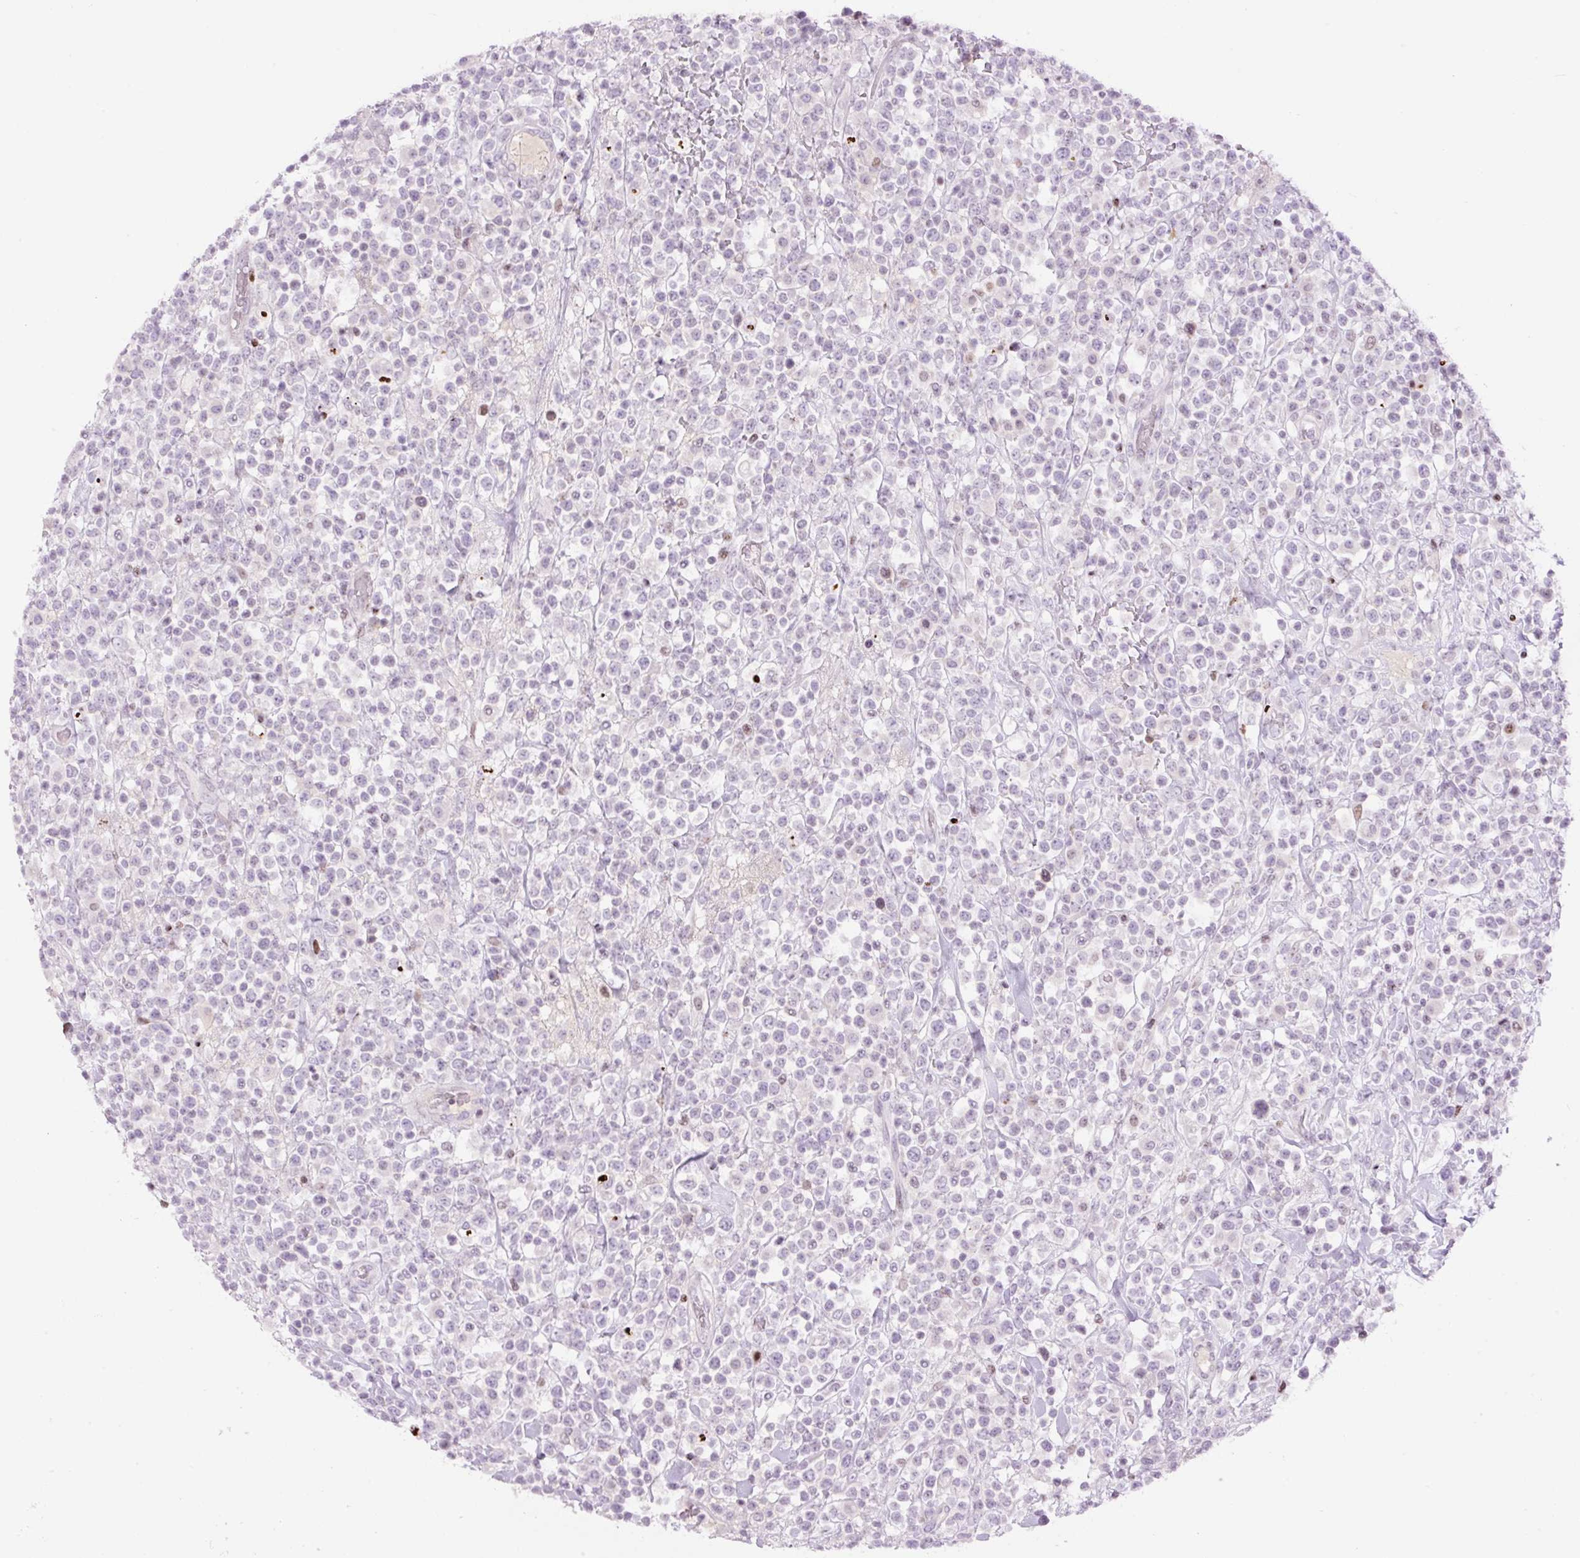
{"staining": {"intensity": "moderate", "quantity": "<25%", "location": "nuclear"}, "tissue": "lymphoma", "cell_type": "Tumor cells", "image_type": "cancer", "snomed": [{"axis": "morphology", "description": "Malignant lymphoma, non-Hodgkin's type, High grade"}, {"axis": "topography", "description": "Colon"}], "caption": "Lymphoma was stained to show a protein in brown. There is low levels of moderate nuclear staining in approximately <25% of tumor cells.", "gene": "TMEM177", "patient": {"sex": "female", "age": 53}}